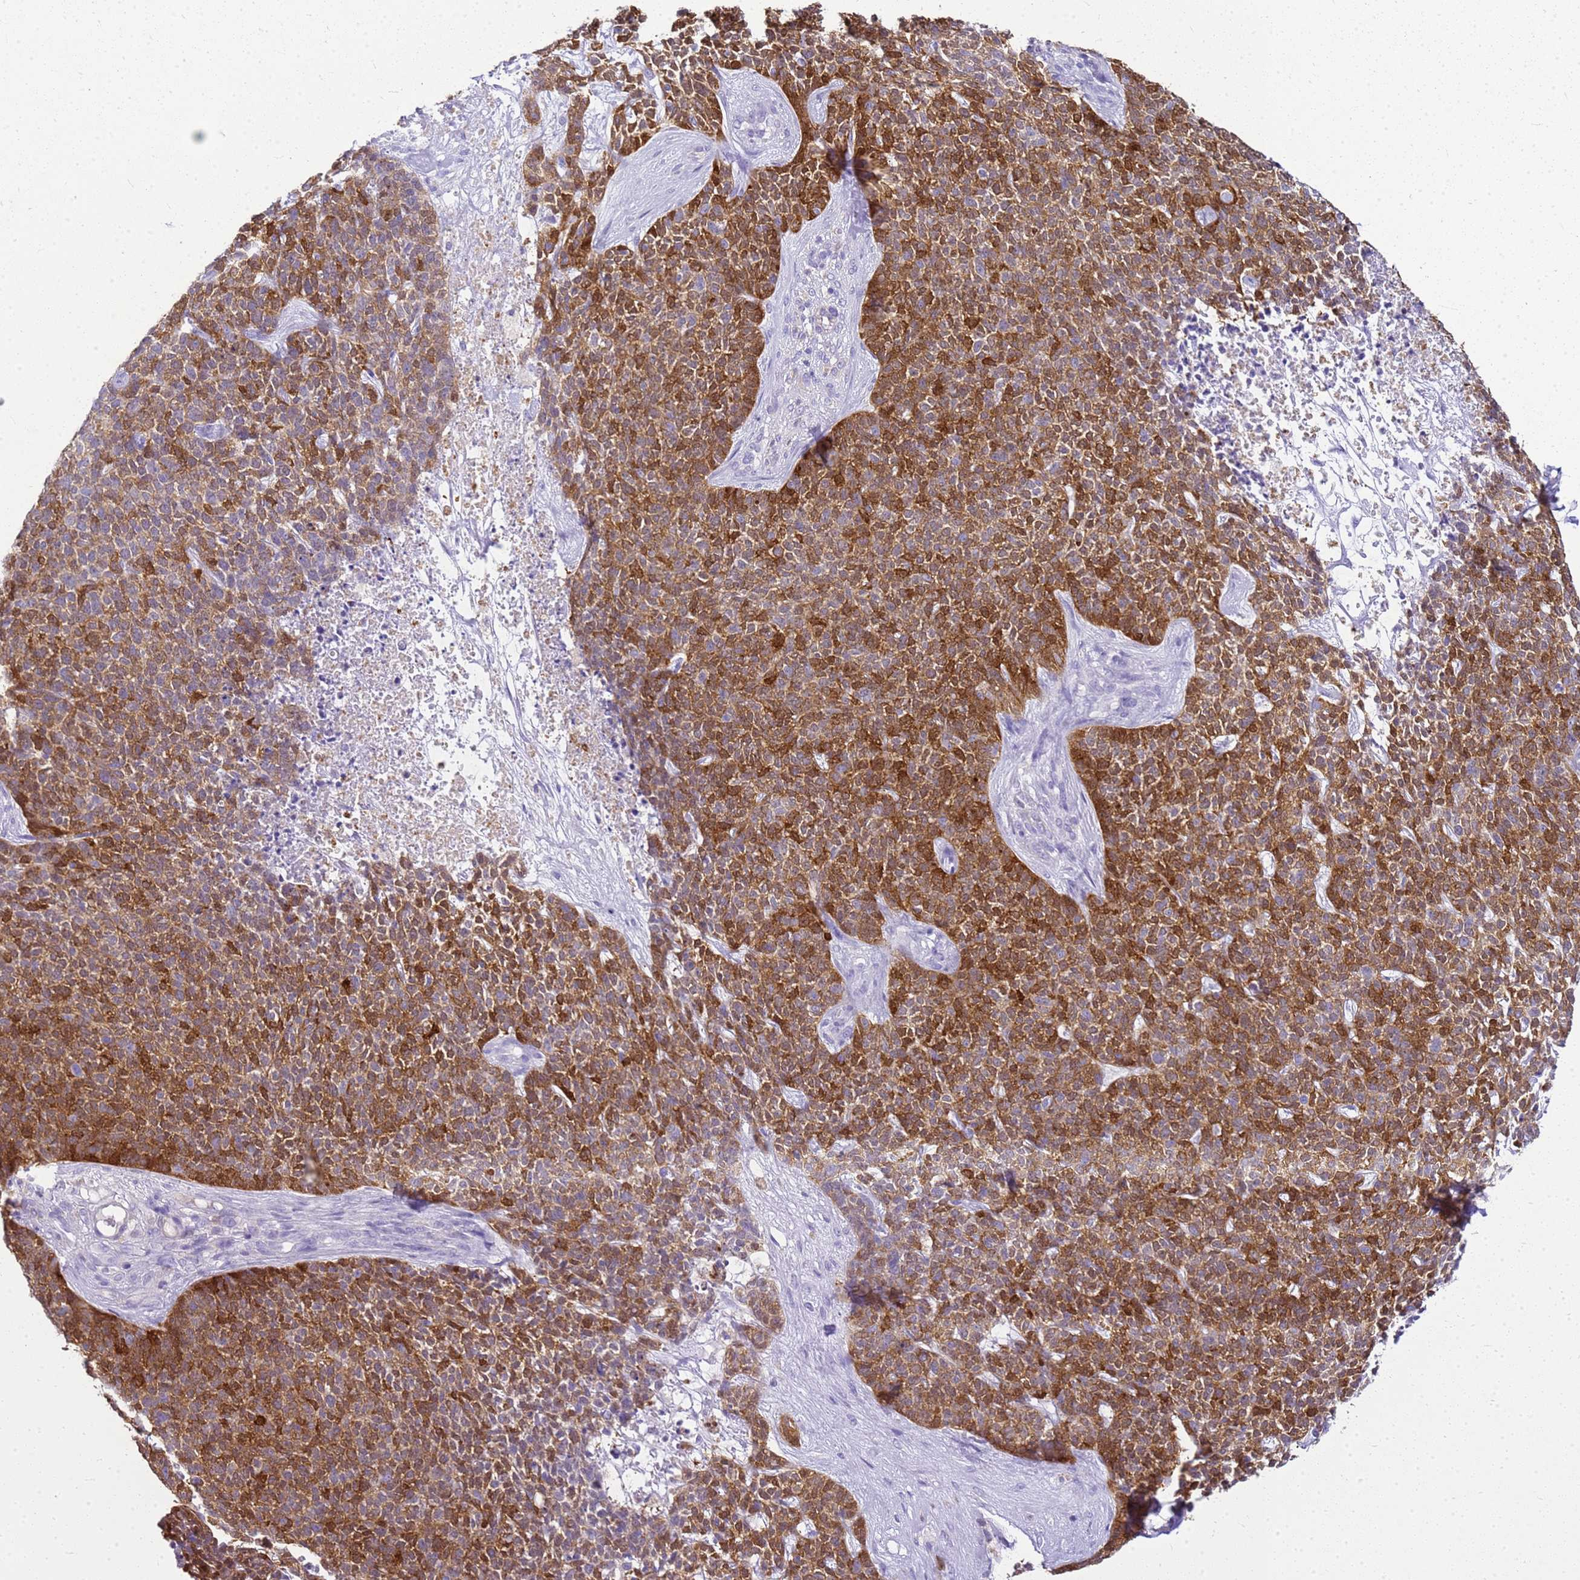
{"staining": {"intensity": "moderate", "quantity": ">75%", "location": "cytoplasmic/membranous"}, "tissue": "skin cancer", "cell_type": "Tumor cells", "image_type": "cancer", "snomed": [{"axis": "morphology", "description": "Basal cell carcinoma"}, {"axis": "topography", "description": "Skin"}], "caption": "The micrograph exhibits a brown stain indicating the presence of a protein in the cytoplasmic/membranous of tumor cells in skin cancer (basal cell carcinoma).", "gene": "SULT1E1", "patient": {"sex": "female", "age": 84}}